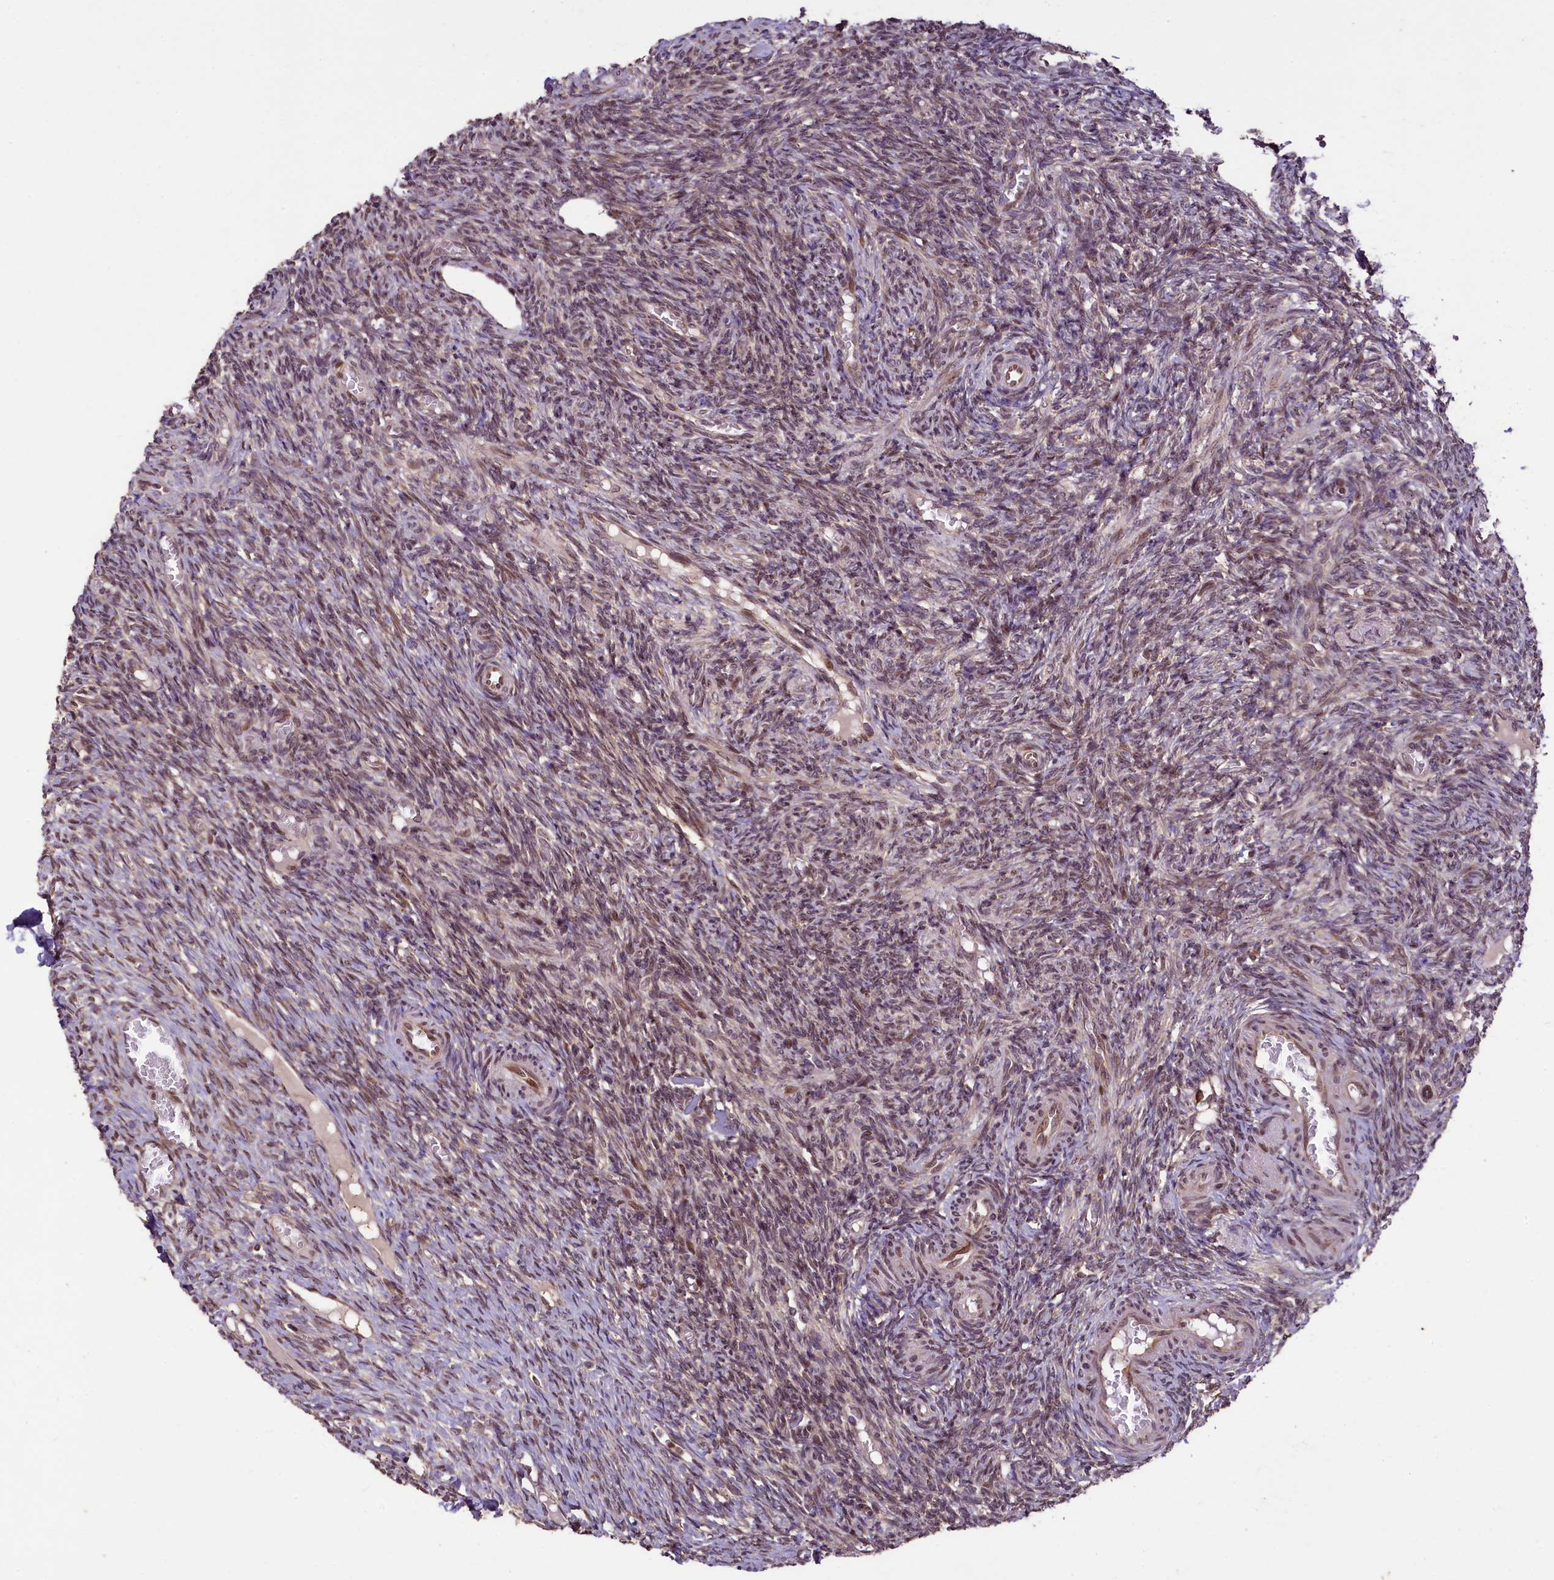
{"staining": {"intensity": "moderate", "quantity": ">75%", "location": "cytoplasmic/membranous"}, "tissue": "ovary", "cell_type": "Follicle cells", "image_type": "normal", "snomed": [{"axis": "morphology", "description": "Normal tissue, NOS"}, {"axis": "topography", "description": "Ovary"}], "caption": "Moderate cytoplasmic/membranous protein positivity is identified in about >75% of follicle cells in ovary. (Stains: DAB in brown, nuclei in blue, Microscopy: brightfield microscopy at high magnification).", "gene": "LARP4", "patient": {"sex": "female", "age": 27}}